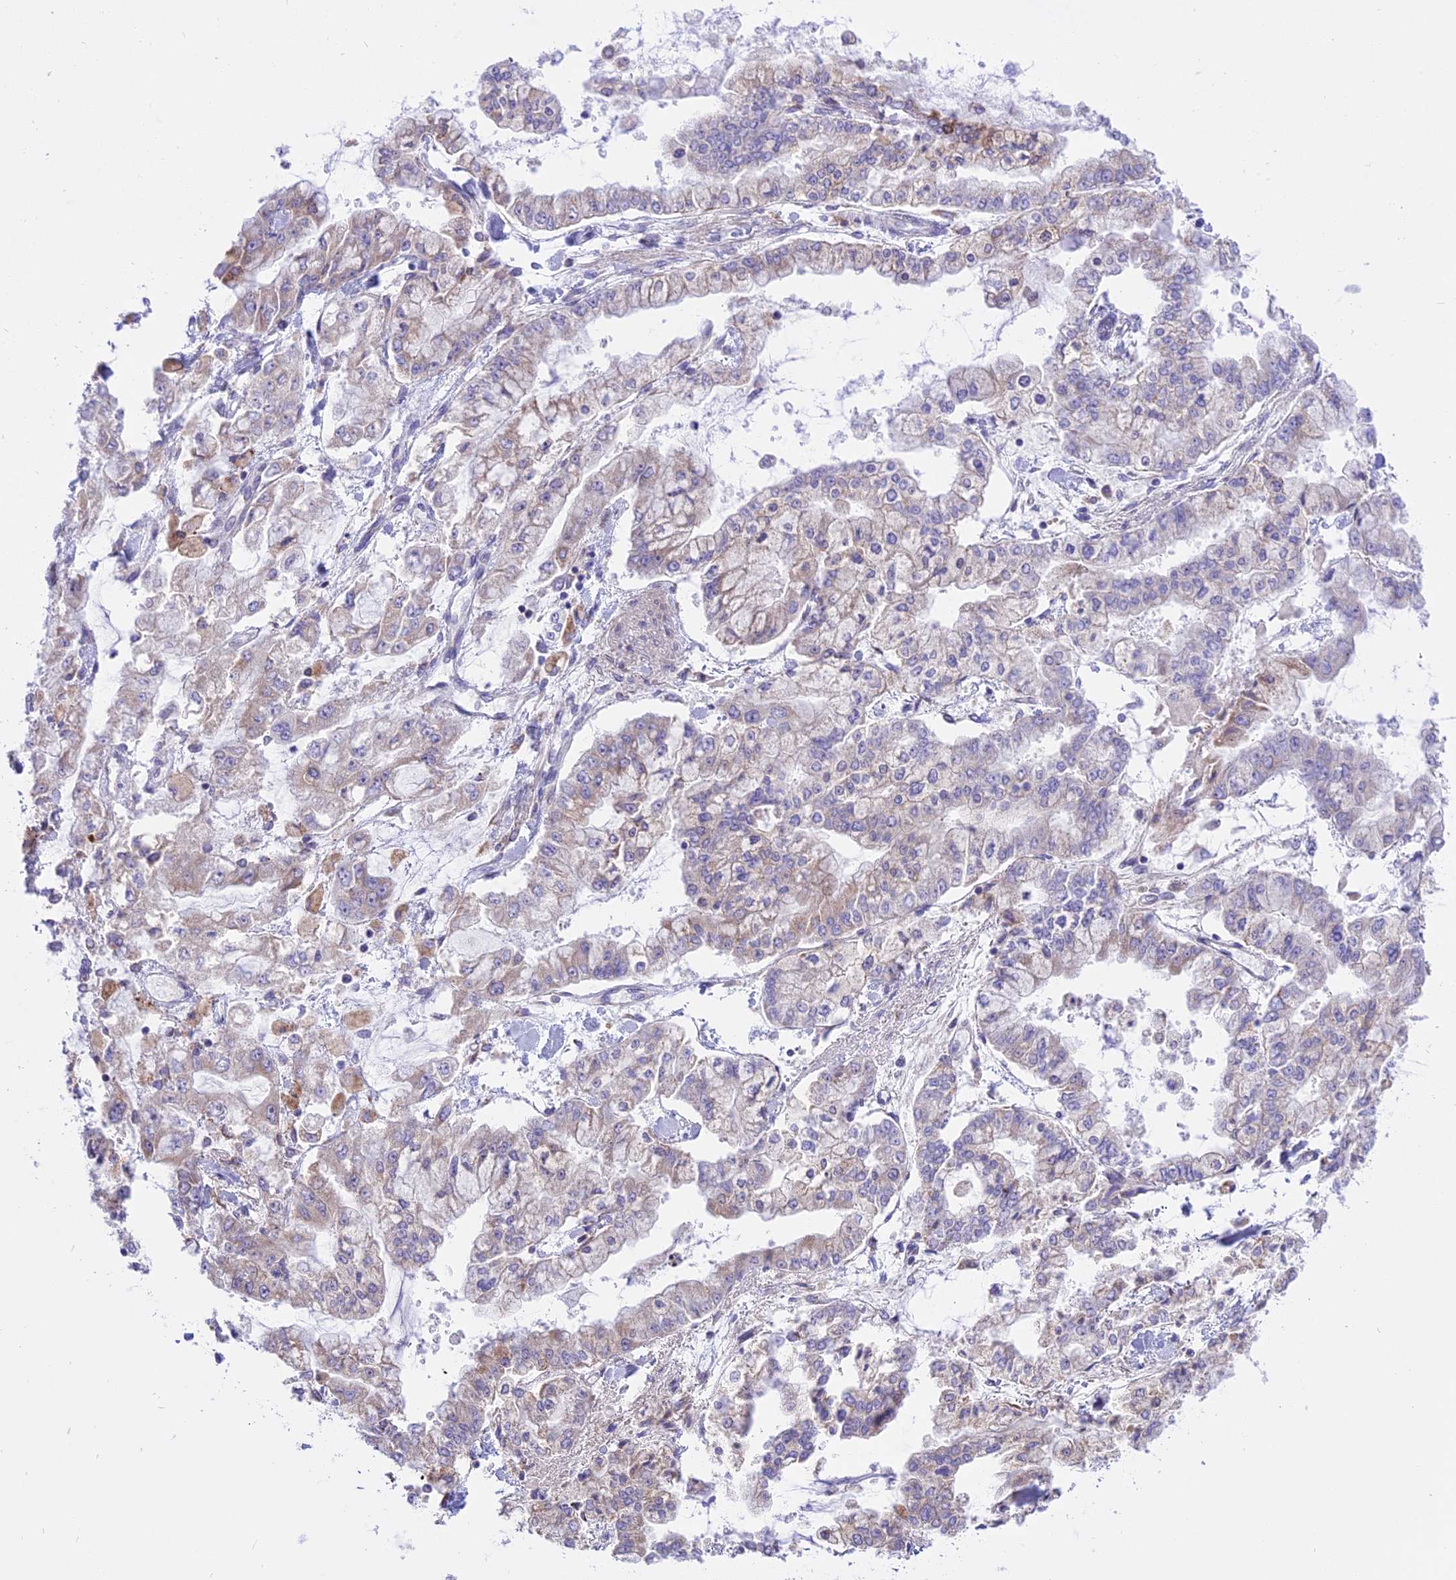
{"staining": {"intensity": "weak", "quantity": "25%-75%", "location": "cytoplasmic/membranous"}, "tissue": "stomach cancer", "cell_type": "Tumor cells", "image_type": "cancer", "snomed": [{"axis": "morphology", "description": "Normal tissue, NOS"}, {"axis": "morphology", "description": "Adenocarcinoma, NOS"}, {"axis": "topography", "description": "Stomach, upper"}, {"axis": "topography", "description": "Stomach"}], "caption": "Stomach cancer was stained to show a protein in brown. There is low levels of weak cytoplasmic/membranous expression in about 25%-75% of tumor cells. Nuclei are stained in blue.", "gene": "ARMCX6", "patient": {"sex": "male", "age": 76}}